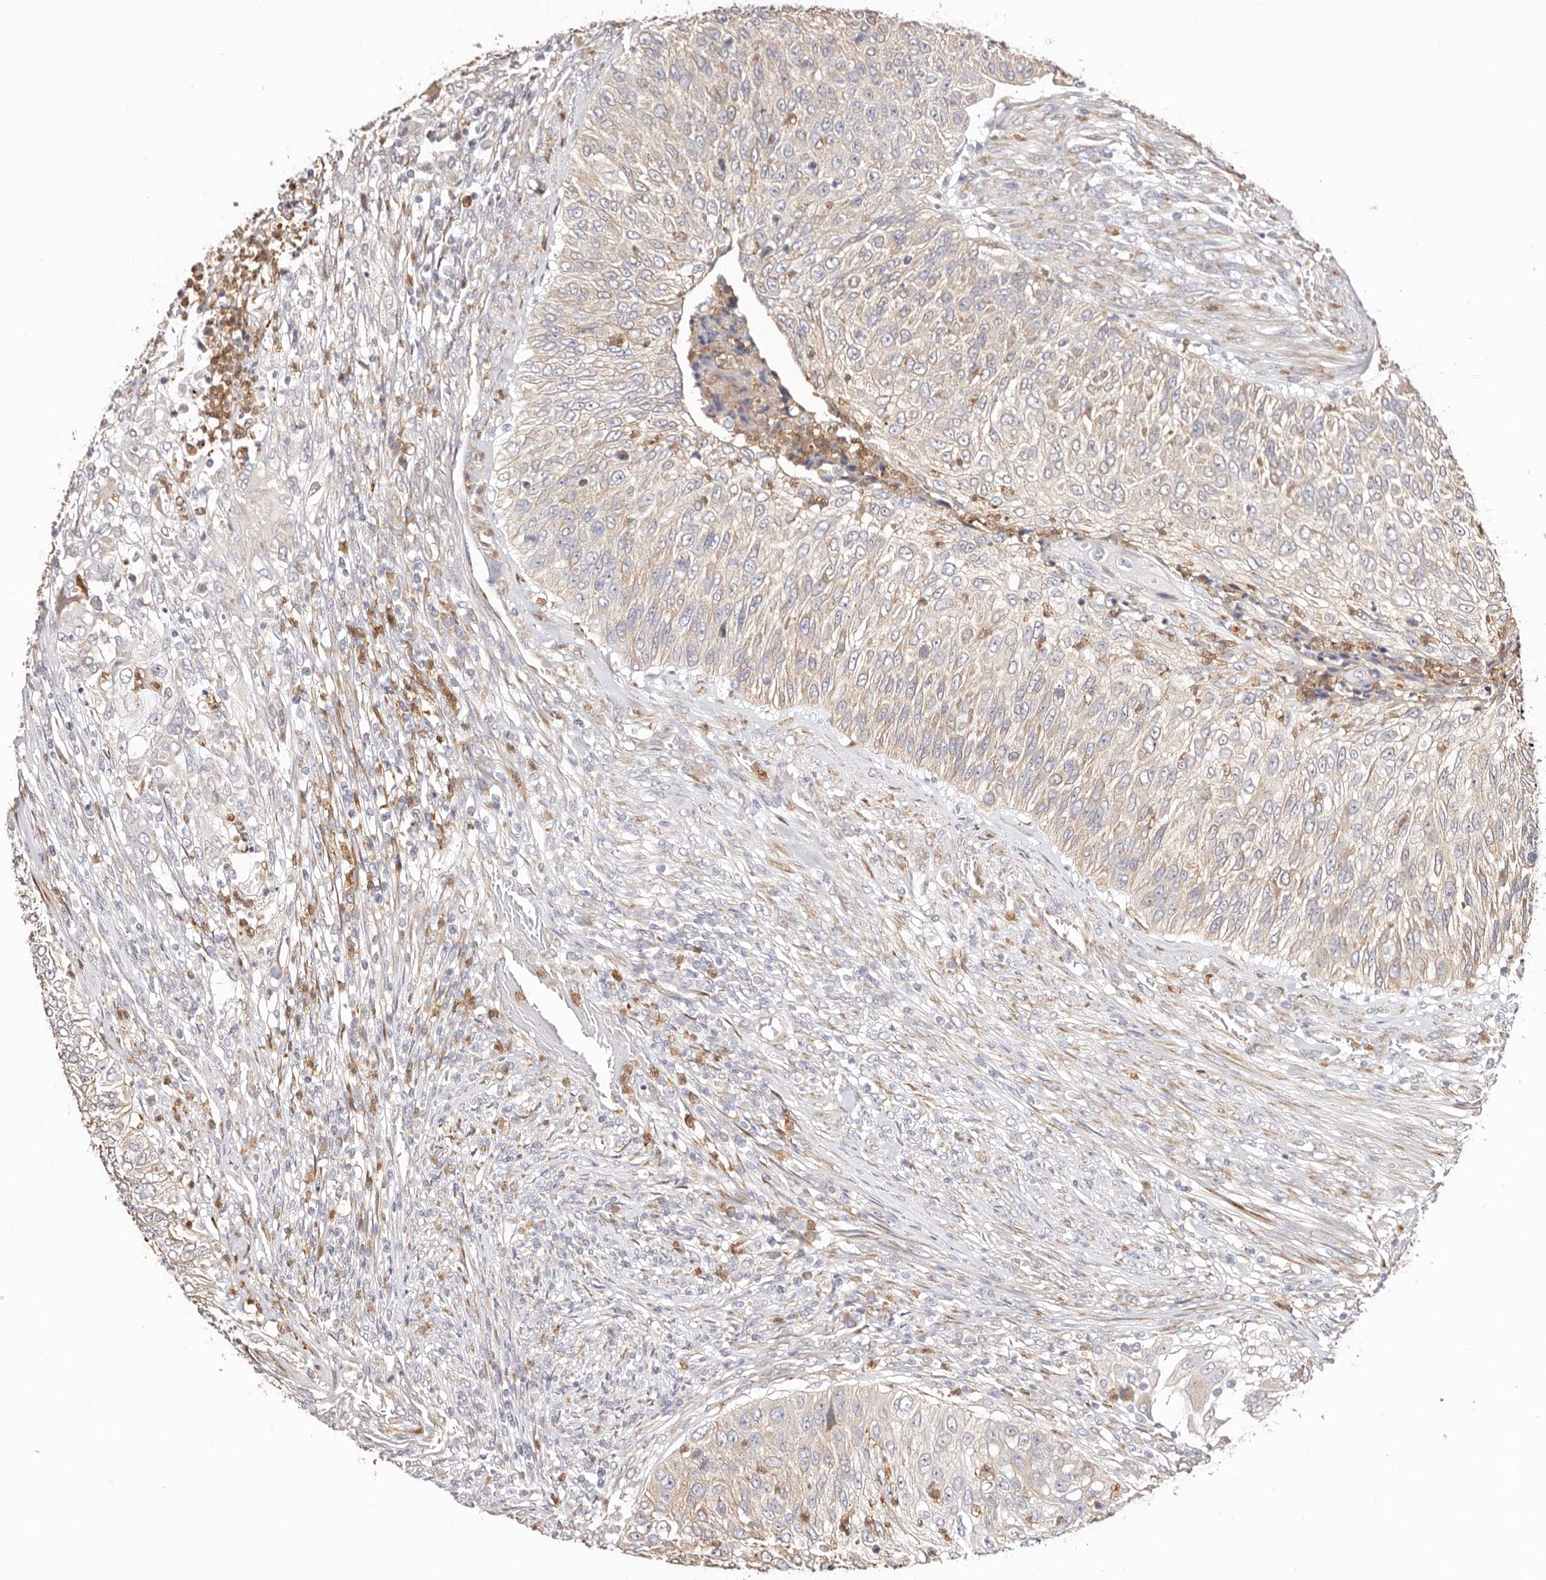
{"staining": {"intensity": "weak", "quantity": "<25%", "location": "cytoplasmic/membranous"}, "tissue": "urothelial cancer", "cell_type": "Tumor cells", "image_type": "cancer", "snomed": [{"axis": "morphology", "description": "Urothelial carcinoma, High grade"}, {"axis": "topography", "description": "Urinary bladder"}], "caption": "DAB immunohistochemical staining of urothelial cancer reveals no significant positivity in tumor cells. The staining is performed using DAB brown chromogen with nuclei counter-stained in using hematoxylin.", "gene": "BCL2L15", "patient": {"sex": "female", "age": 60}}